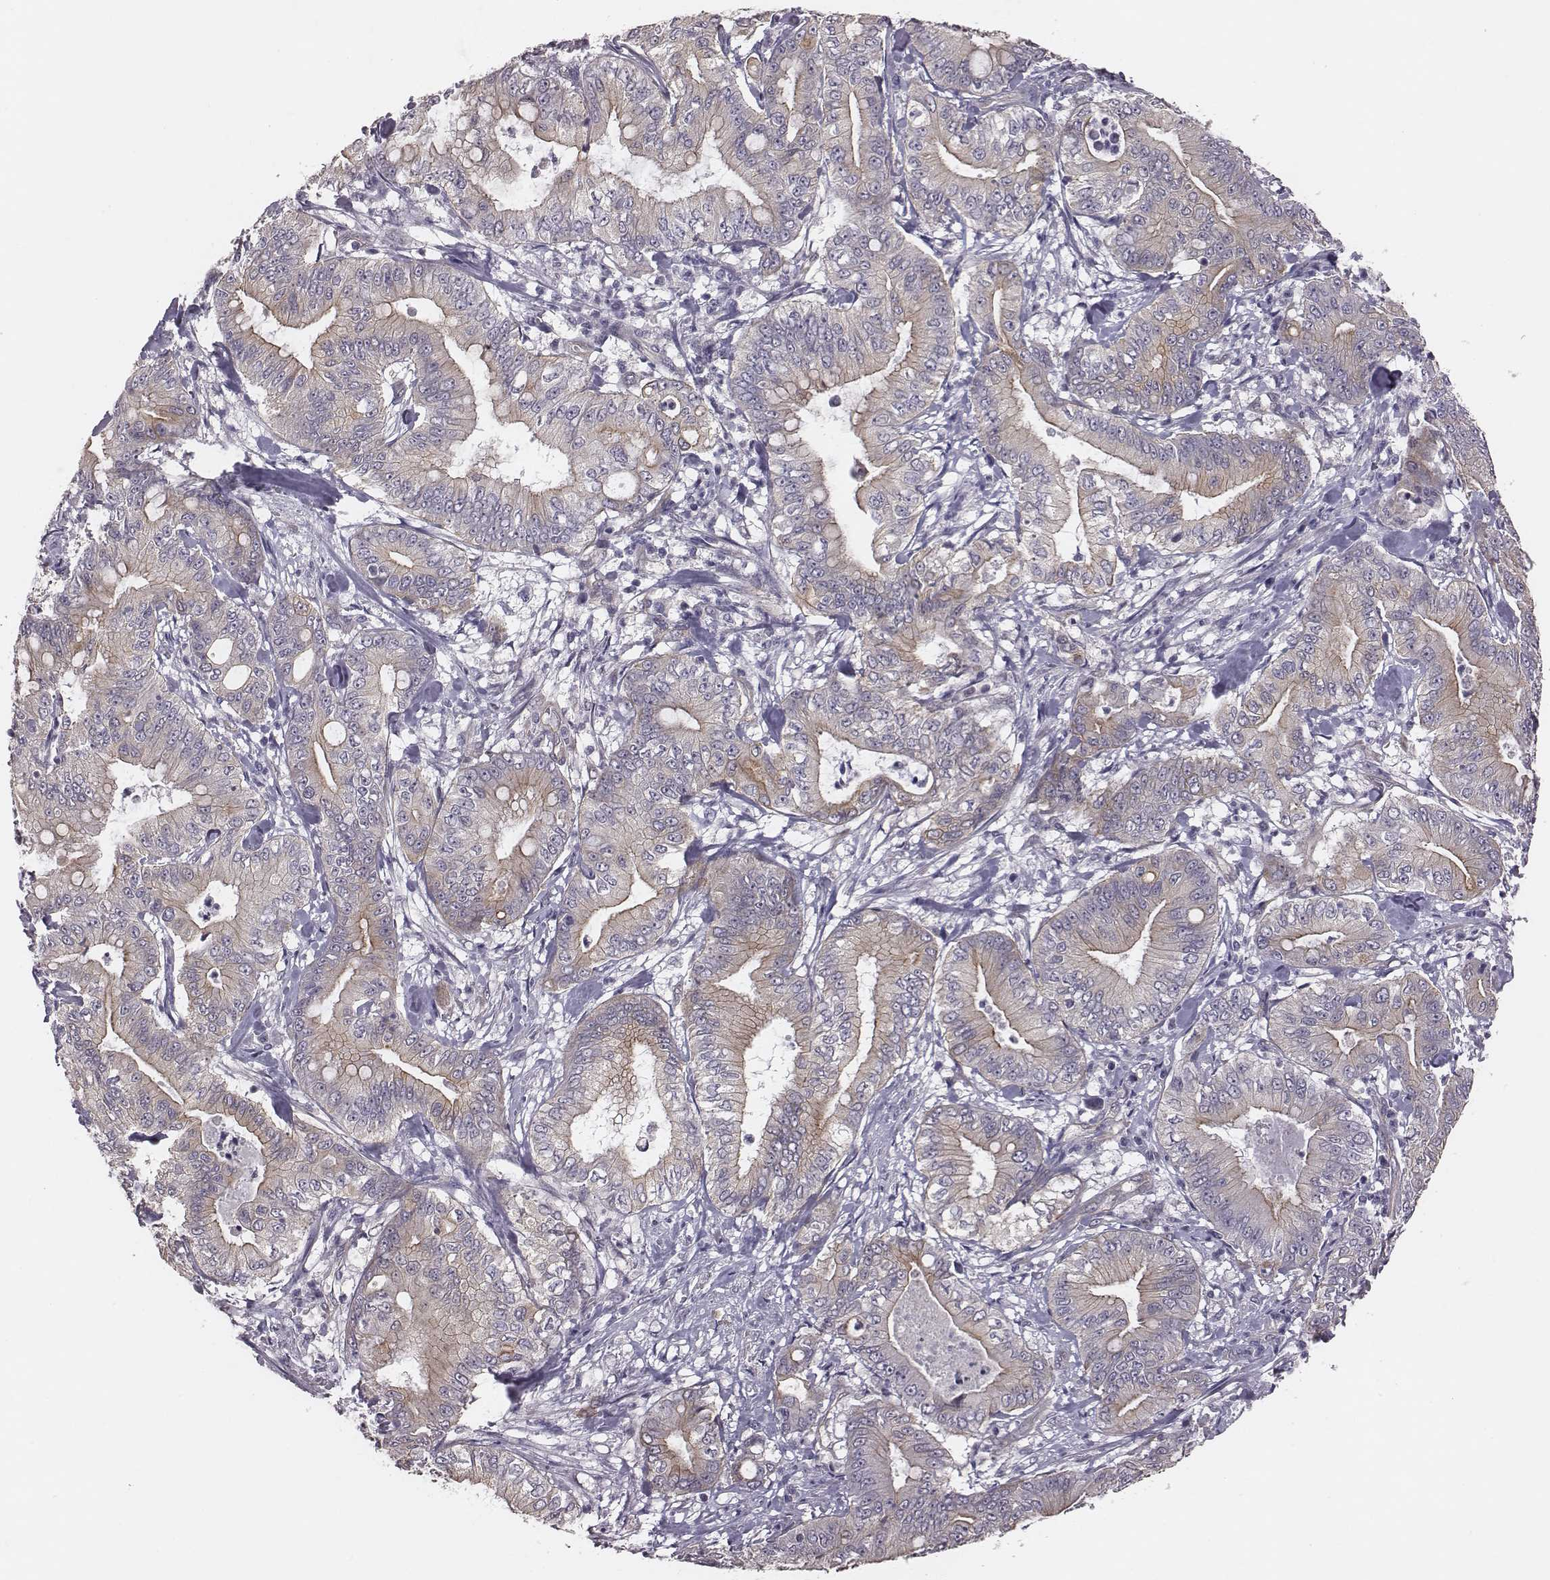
{"staining": {"intensity": "weak", "quantity": "25%-75%", "location": "cytoplasmic/membranous"}, "tissue": "pancreatic cancer", "cell_type": "Tumor cells", "image_type": "cancer", "snomed": [{"axis": "morphology", "description": "Adenocarcinoma, NOS"}, {"axis": "topography", "description": "Pancreas"}], "caption": "Human adenocarcinoma (pancreatic) stained with a brown dye displays weak cytoplasmic/membranous positive expression in about 25%-75% of tumor cells.", "gene": "SCARF1", "patient": {"sex": "male", "age": 71}}